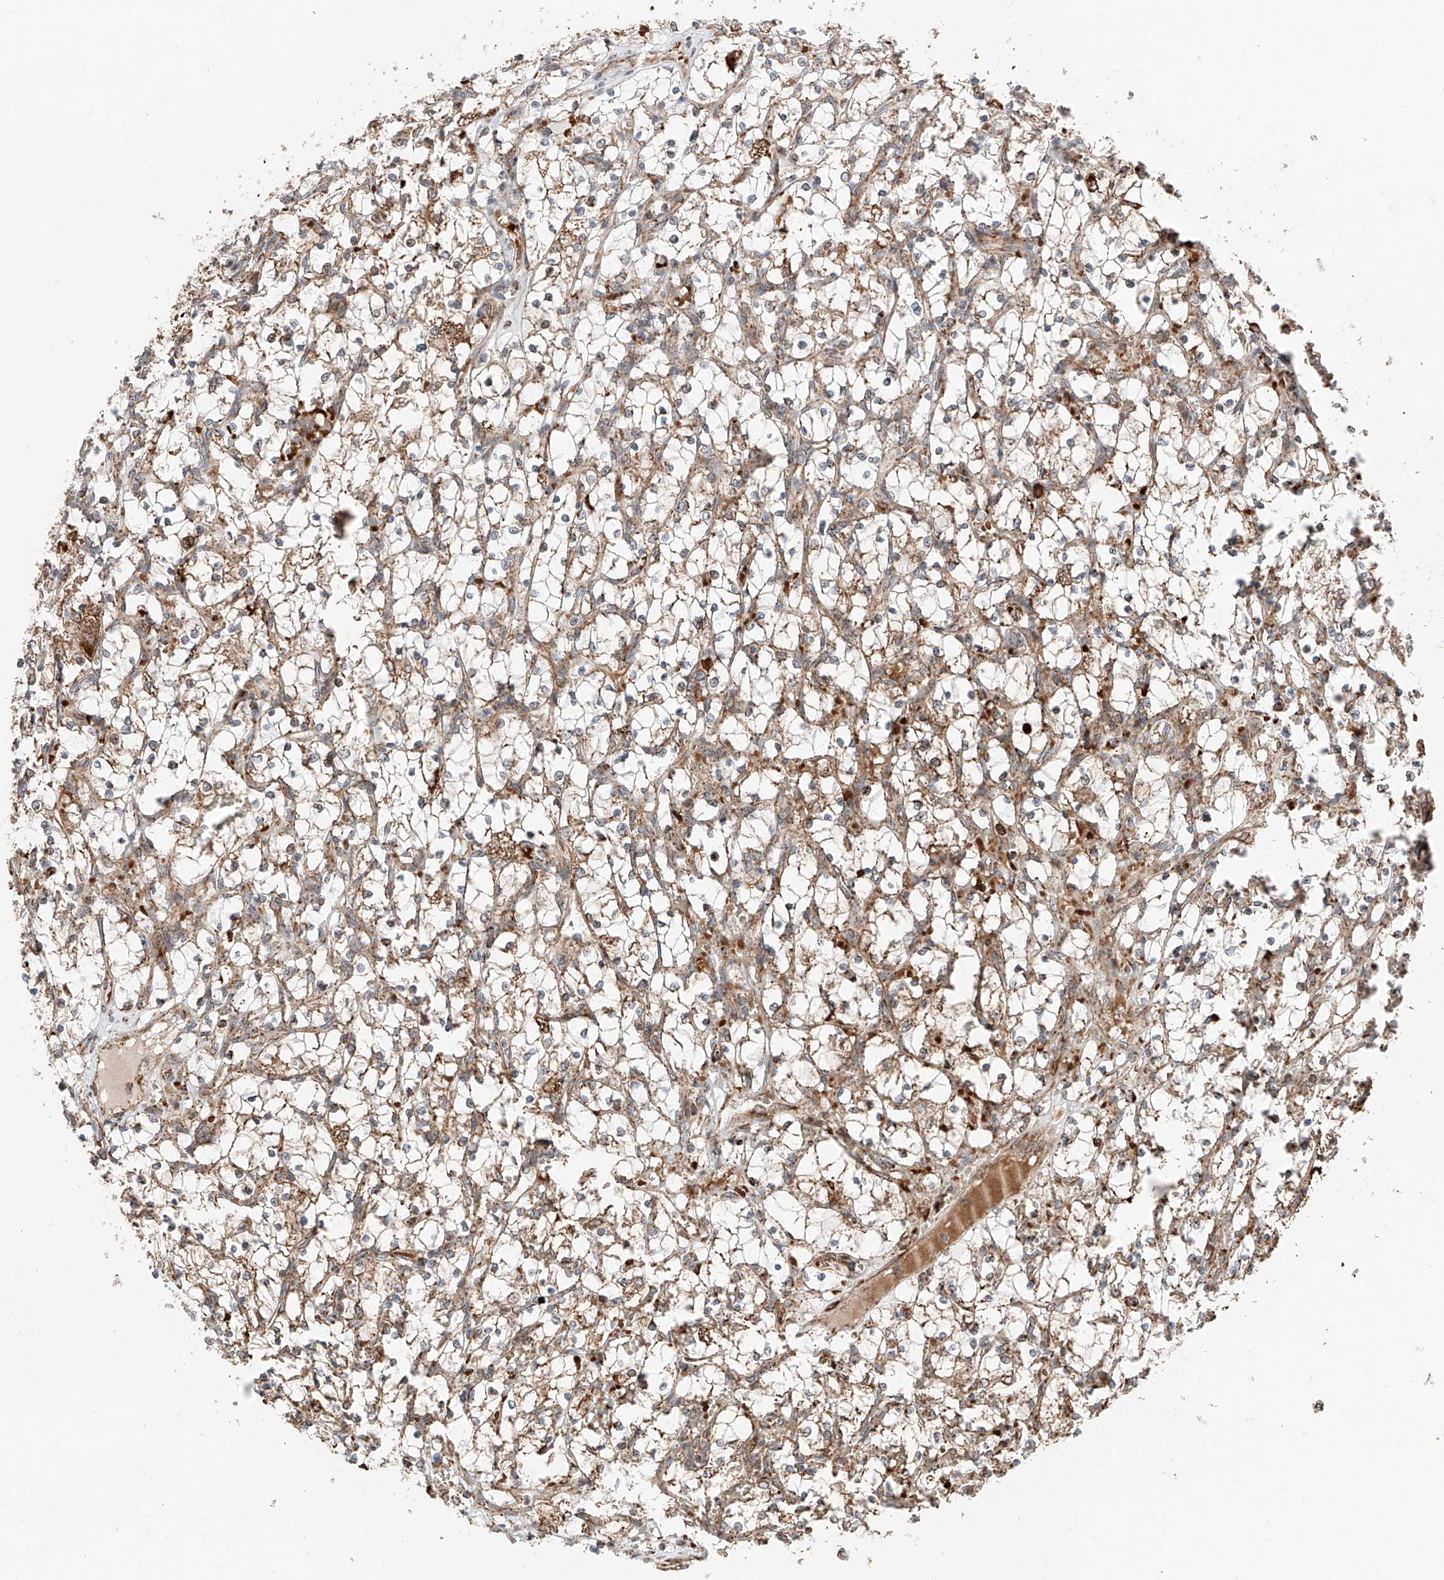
{"staining": {"intensity": "moderate", "quantity": "25%-75%", "location": "cytoplasmic/membranous"}, "tissue": "renal cancer", "cell_type": "Tumor cells", "image_type": "cancer", "snomed": [{"axis": "morphology", "description": "Adenocarcinoma, NOS"}, {"axis": "topography", "description": "Kidney"}], "caption": "IHC staining of renal cancer (adenocarcinoma), which reveals medium levels of moderate cytoplasmic/membranous staining in approximately 25%-75% of tumor cells indicating moderate cytoplasmic/membranous protein positivity. The staining was performed using DAB (brown) for protein detection and nuclei were counterstained in hematoxylin (blue).", "gene": "ZSCAN29", "patient": {"sex": "female", "age": 69}}